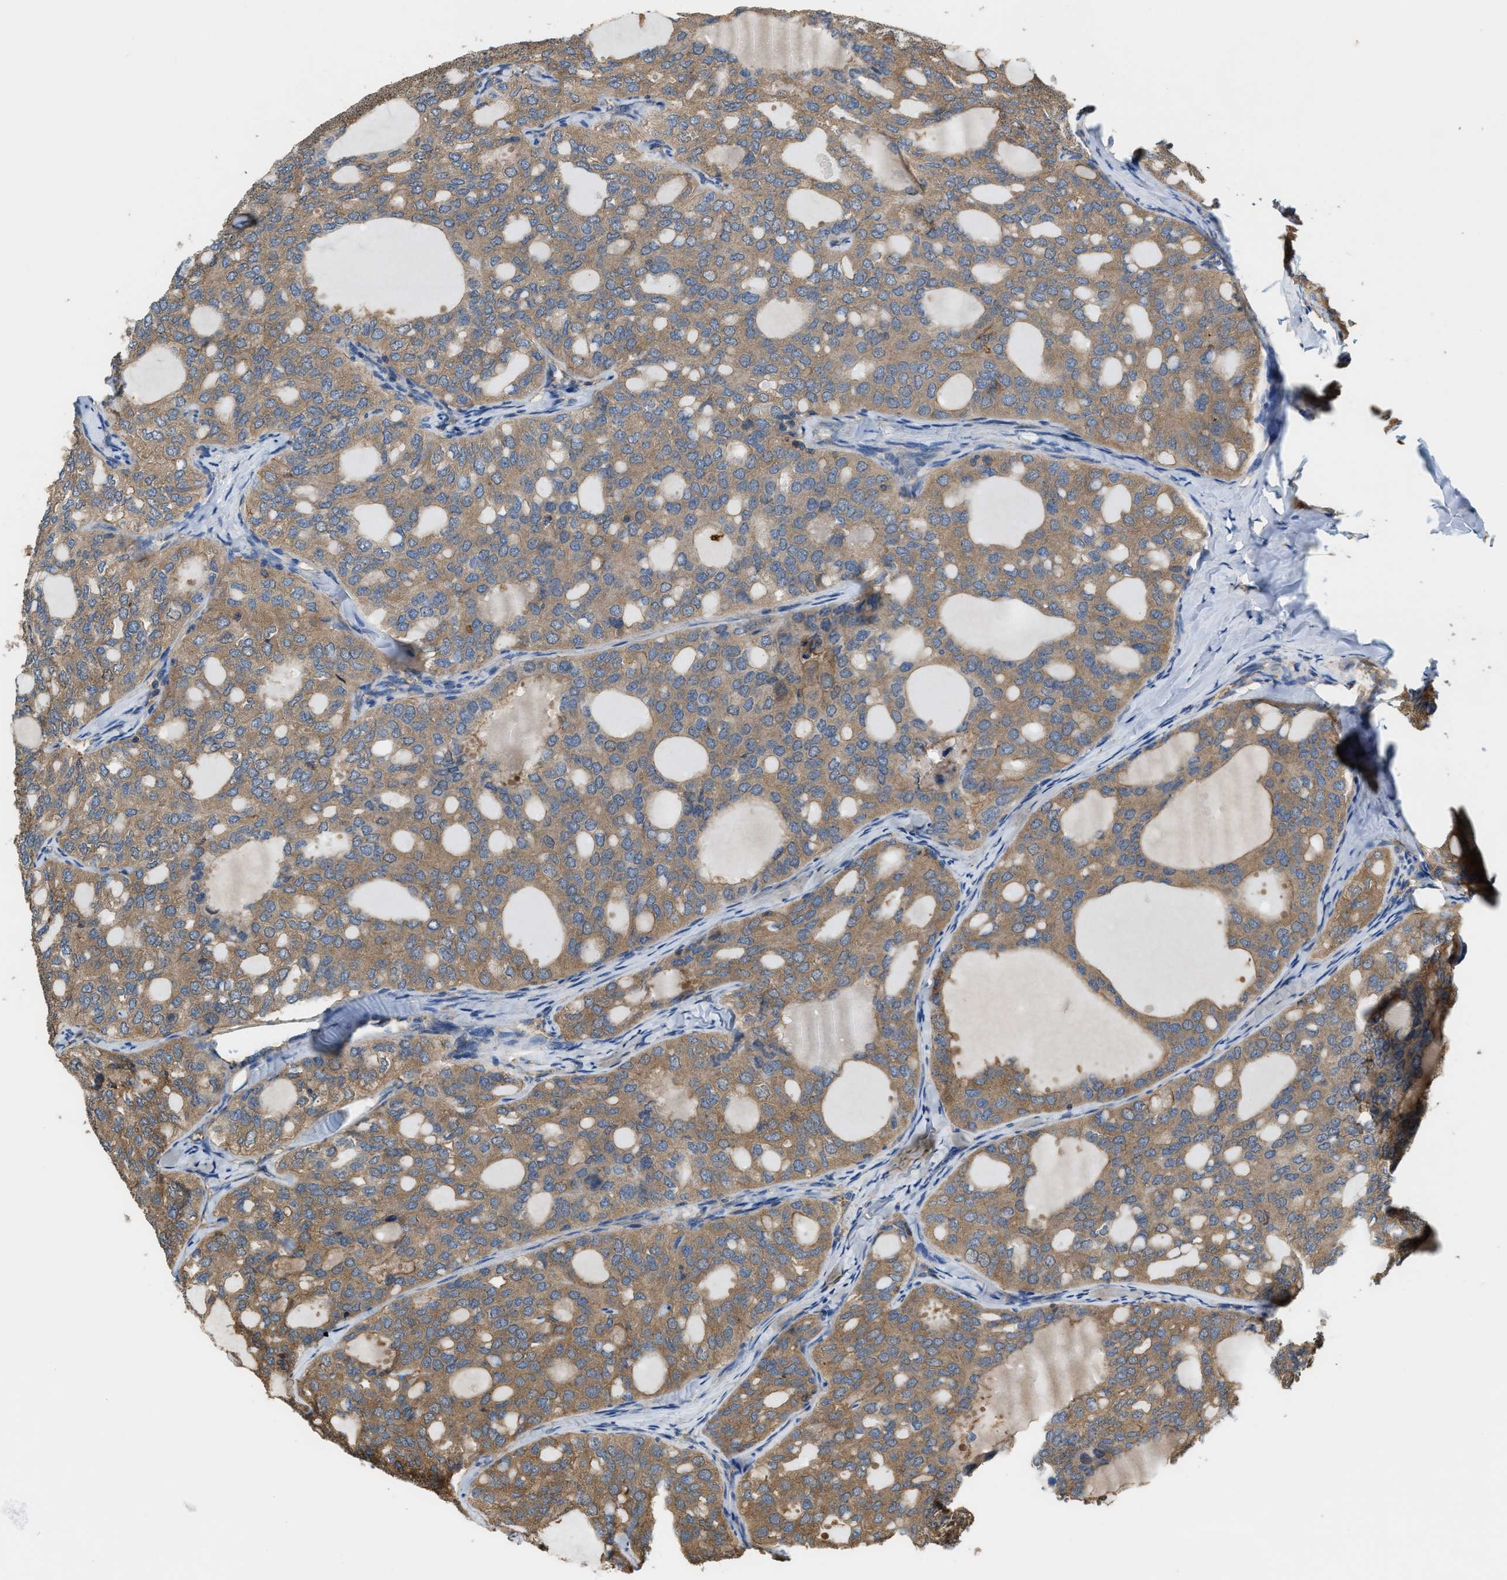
{"staining": {"intensity": "moderate", "quantity": ">75%", "location": "cytoplasmic/membranous"}, "tissue": "thyroid cancer", "cell_type": "Tumor cells", "image_type": "cancer", "snomed": [{"axis": "morphology", "description": "Follicular adenoma carcinoma, NOS"}, {"axis": "topography", "description": "Thyroid gland"}], "caption": "Human follicular adenoma carcinoma (thyroid) stained for a protein (brown) shows moderate cytoplasmic/membranous positive expression in about >75% of tumor cells.", "gene": "ATIC", "patient": {"sex": "male", "age": 75}}